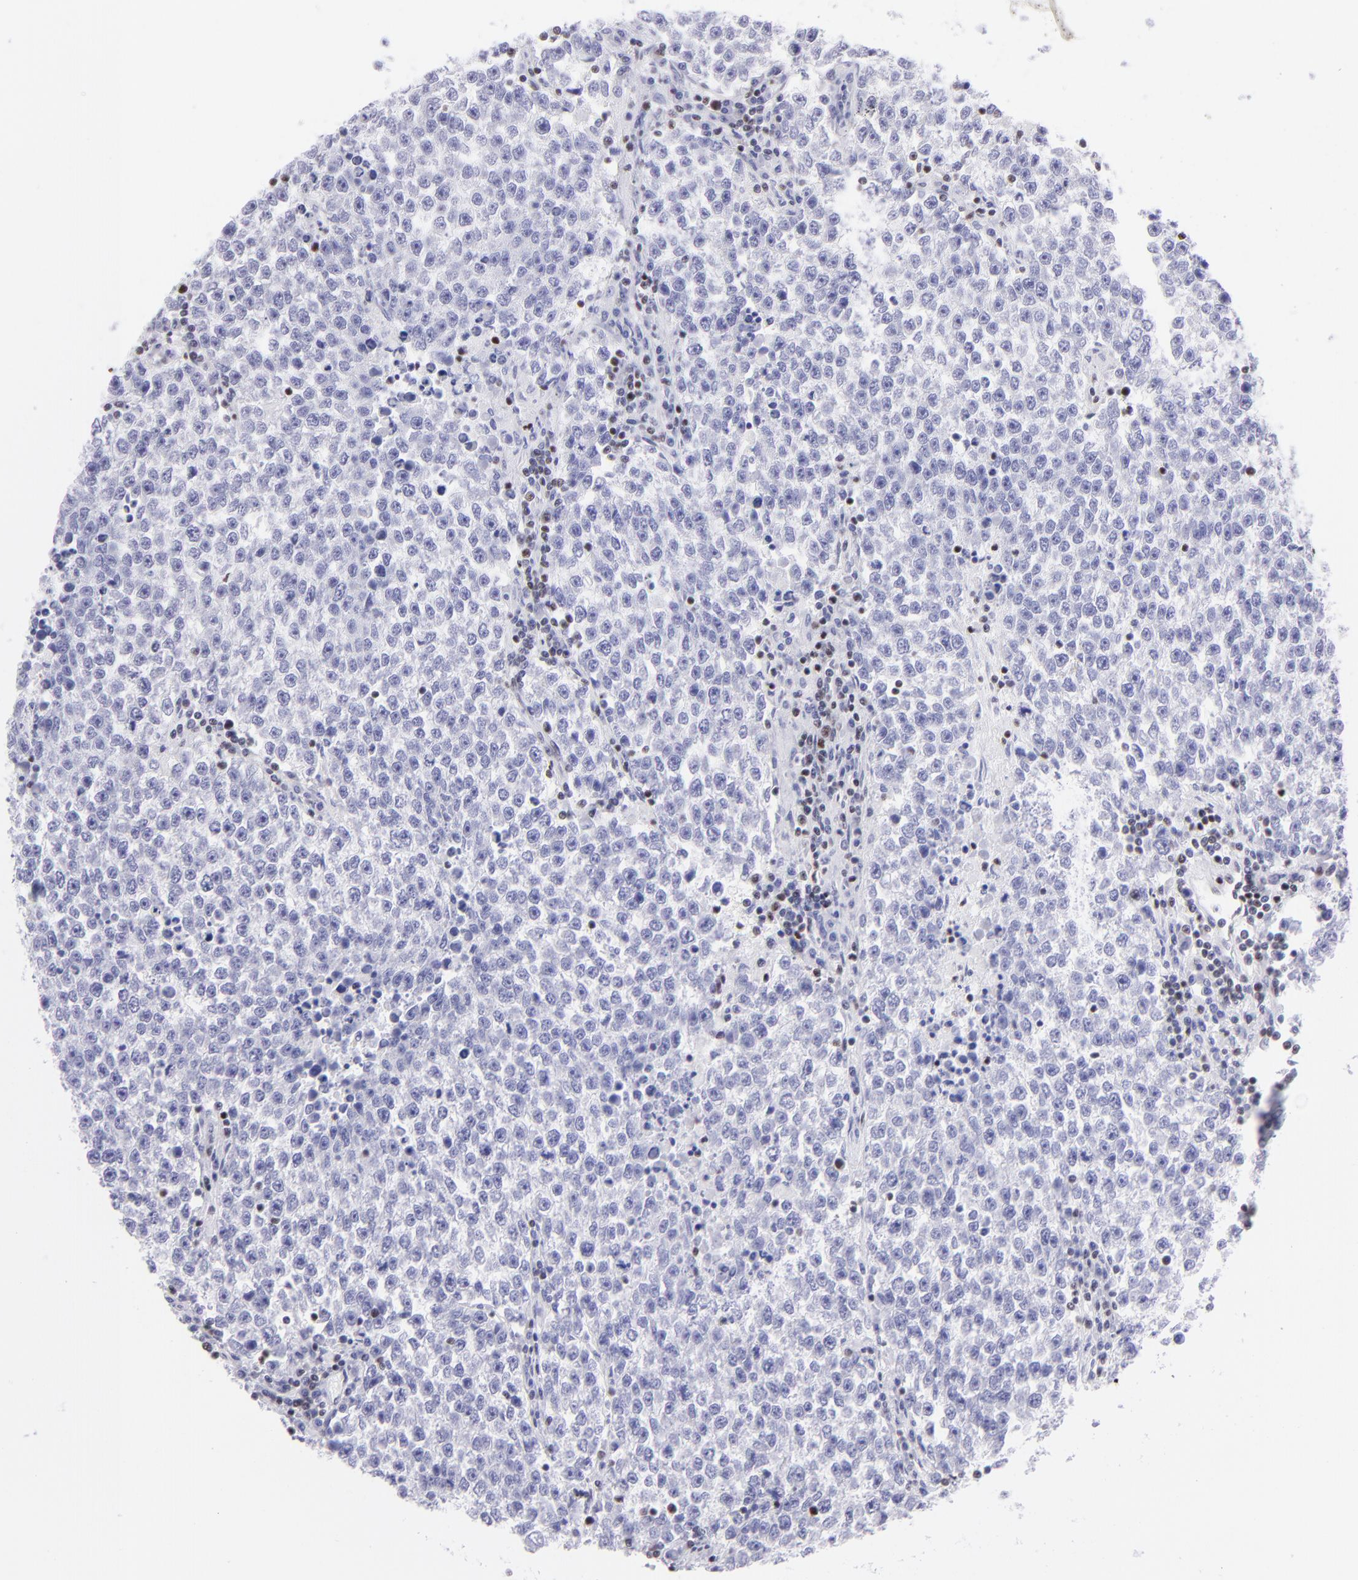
{"staining": {"intensity": "negative", "quantity": "none", "location": "none"}, "tissue": "testis cancer", "cell_type": "Tumor cells", "image_type": "cancer", "snomed": [{"axis": "morphology", "description": "Seminoma, NOS"}, {"axis": "topography", "description": "Testis"}], "caption": "This photomicrograph is of testis cancer (seminoma) stained with immunohistochemistry (IHC) to label a protein in brown with the nuclei are counter-stained blue. There is no expression in tumor cells.", "gene": "ETS1", "patient": {"sex": "male", "age": 36}}